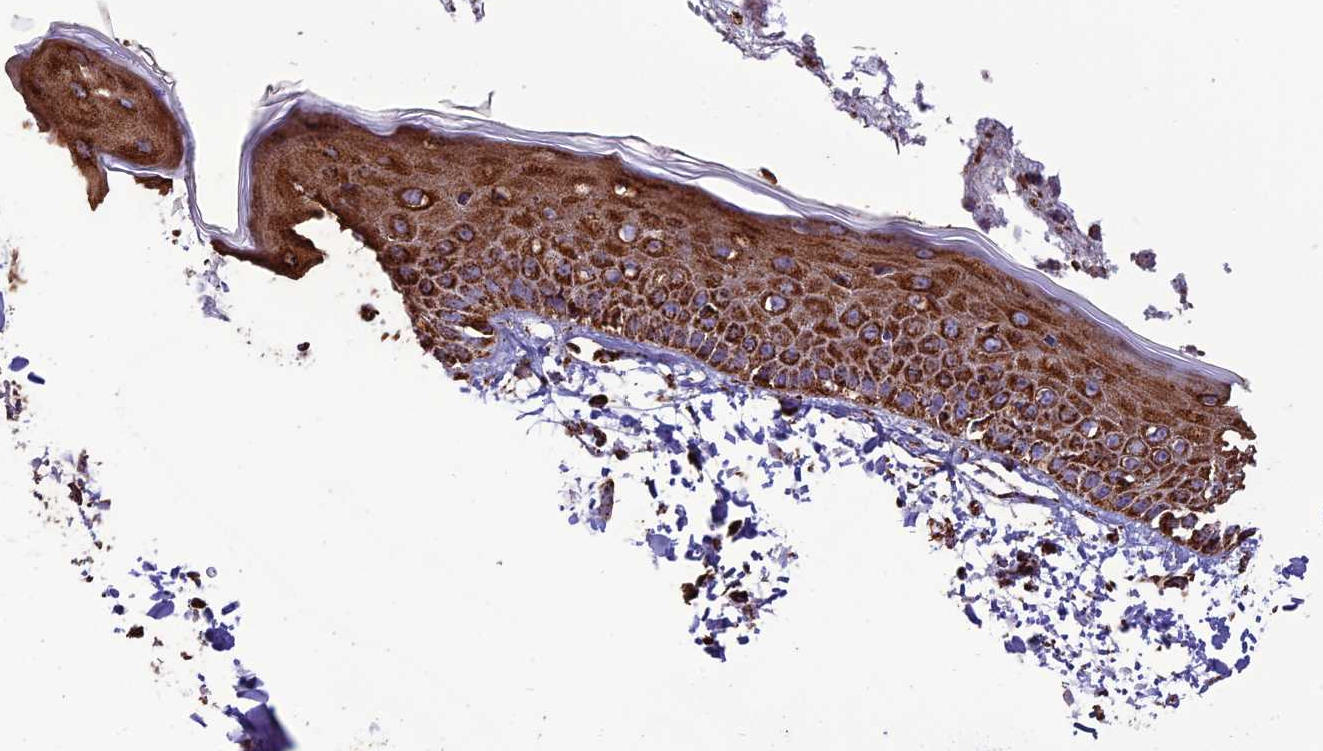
{"staining": {"intensity": "moderate", "quantity": ">75%", "location": "cytoplasmic/membranous"}, "tissue": "skin", "cell_type": "Fibroblasts", "image_type": "normal", "snomed": [{"axis": "morphology", "description": "Normal tissue, NOS"}, {"axis": "morphology", "description": "Squamous cell carcinoma, NOS"}, {"axis": "topography", "description": "Skin"}, {"axis": "topography", "description": "Peripheral nerve tissue"}], "caption": "A photomicrograph of human skin stained for a protein demonstrates moderate cytoplasmic/membranous brown staining in fibroblasts. (brown staining indicates protein expression, while blue staining denotes nuclei).", "gene": "NDUFAF1", "patient": {"sex": "male", "age": 83}}